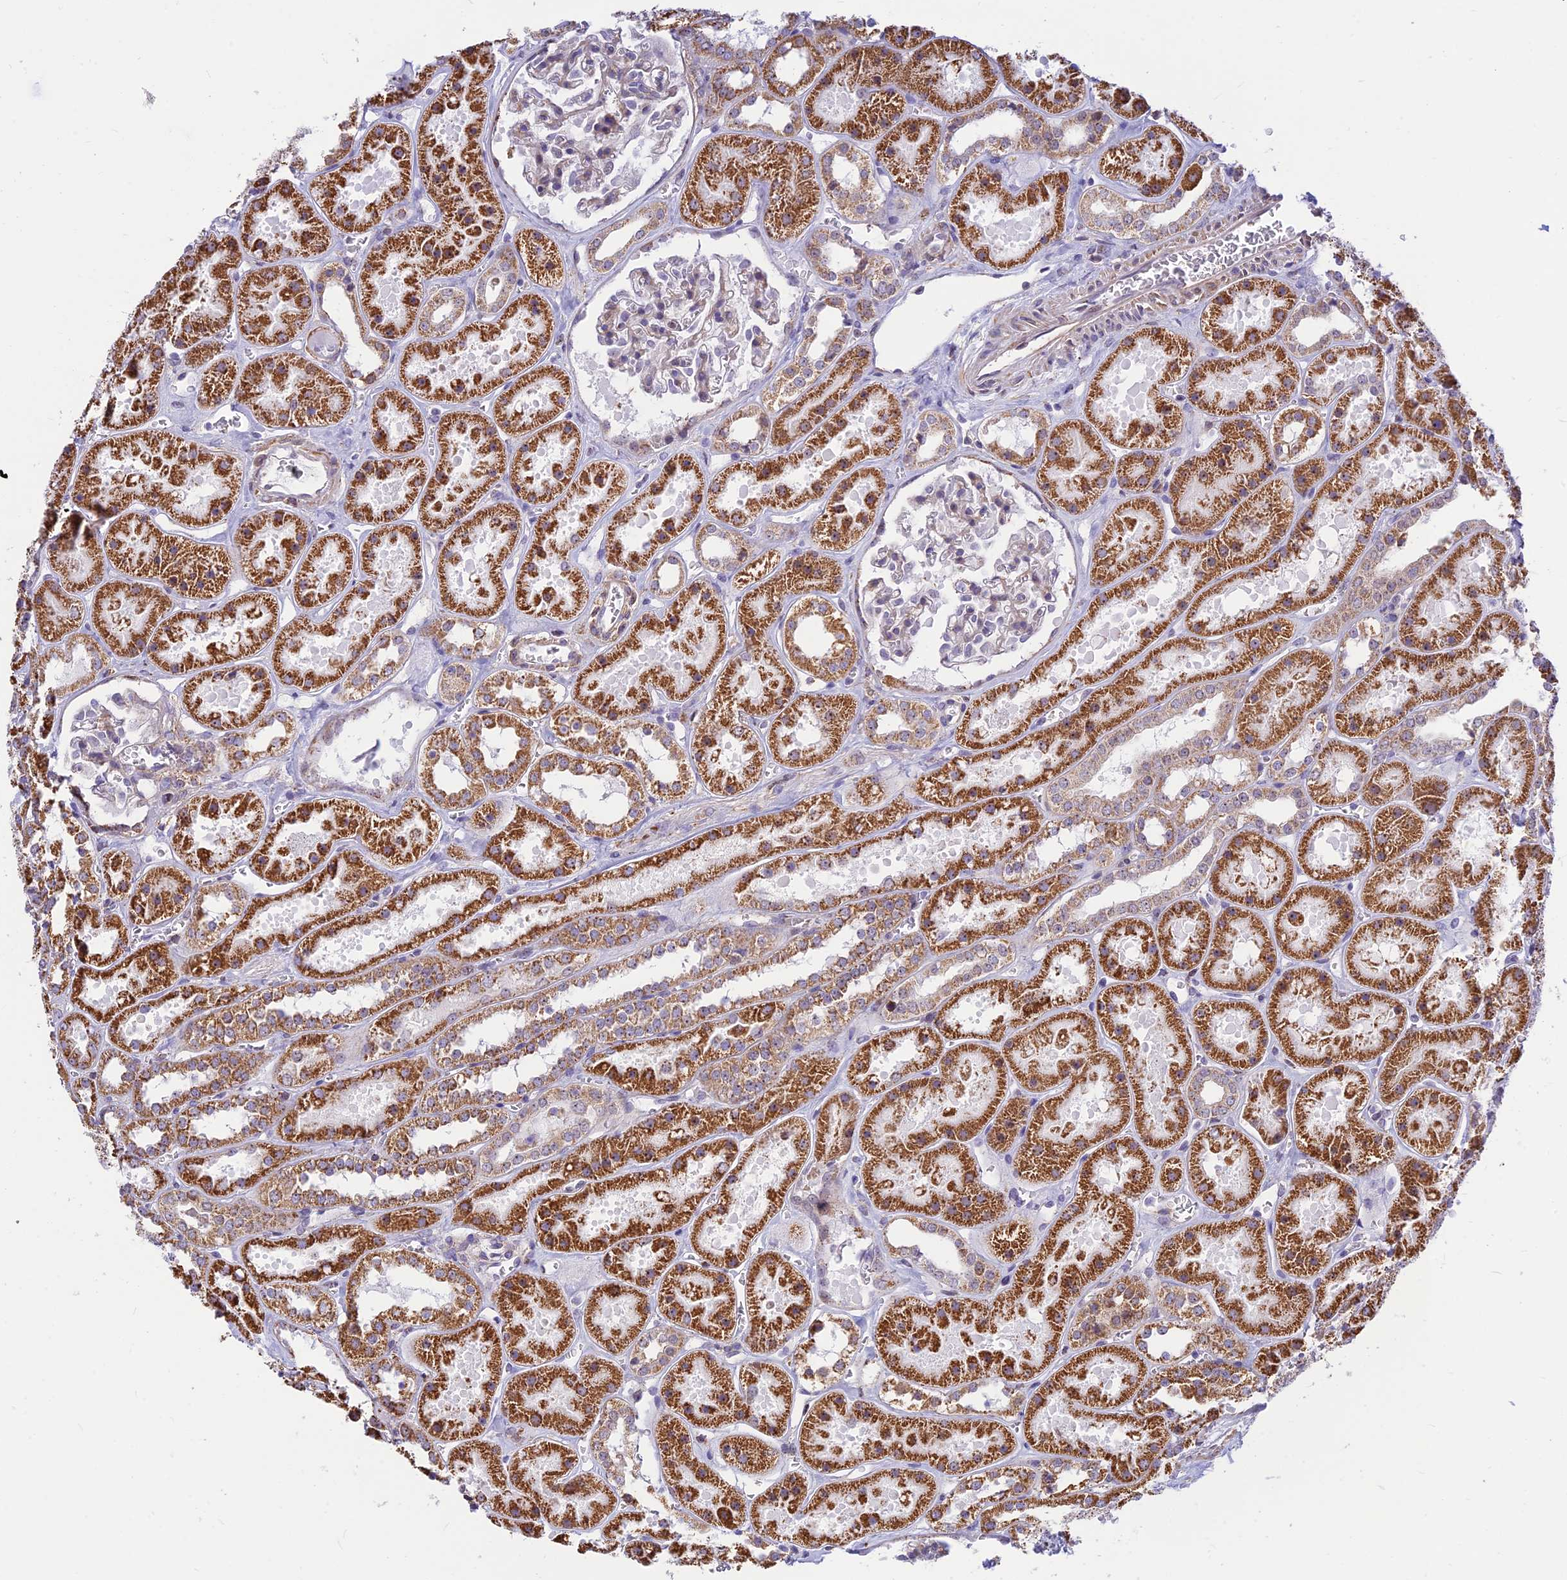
{"staining": {"intensity": "weak", "quantity": "<25%", "location": "nuclear"}, "tissue": "kidney", "cell_type": "Cells in glomeruli", "image_type": "normal", "snomed": [{"axis": "morphology", "description": "Normal tissue, NOS"}, {"axis": "topography", "description": "Kidney"}], "caption": "The IHC histopathology image has no significant expression in cells in glomeruli of kidney.", "gene": "POLR1G", "patient": {"sex": "female", "age": 41}}